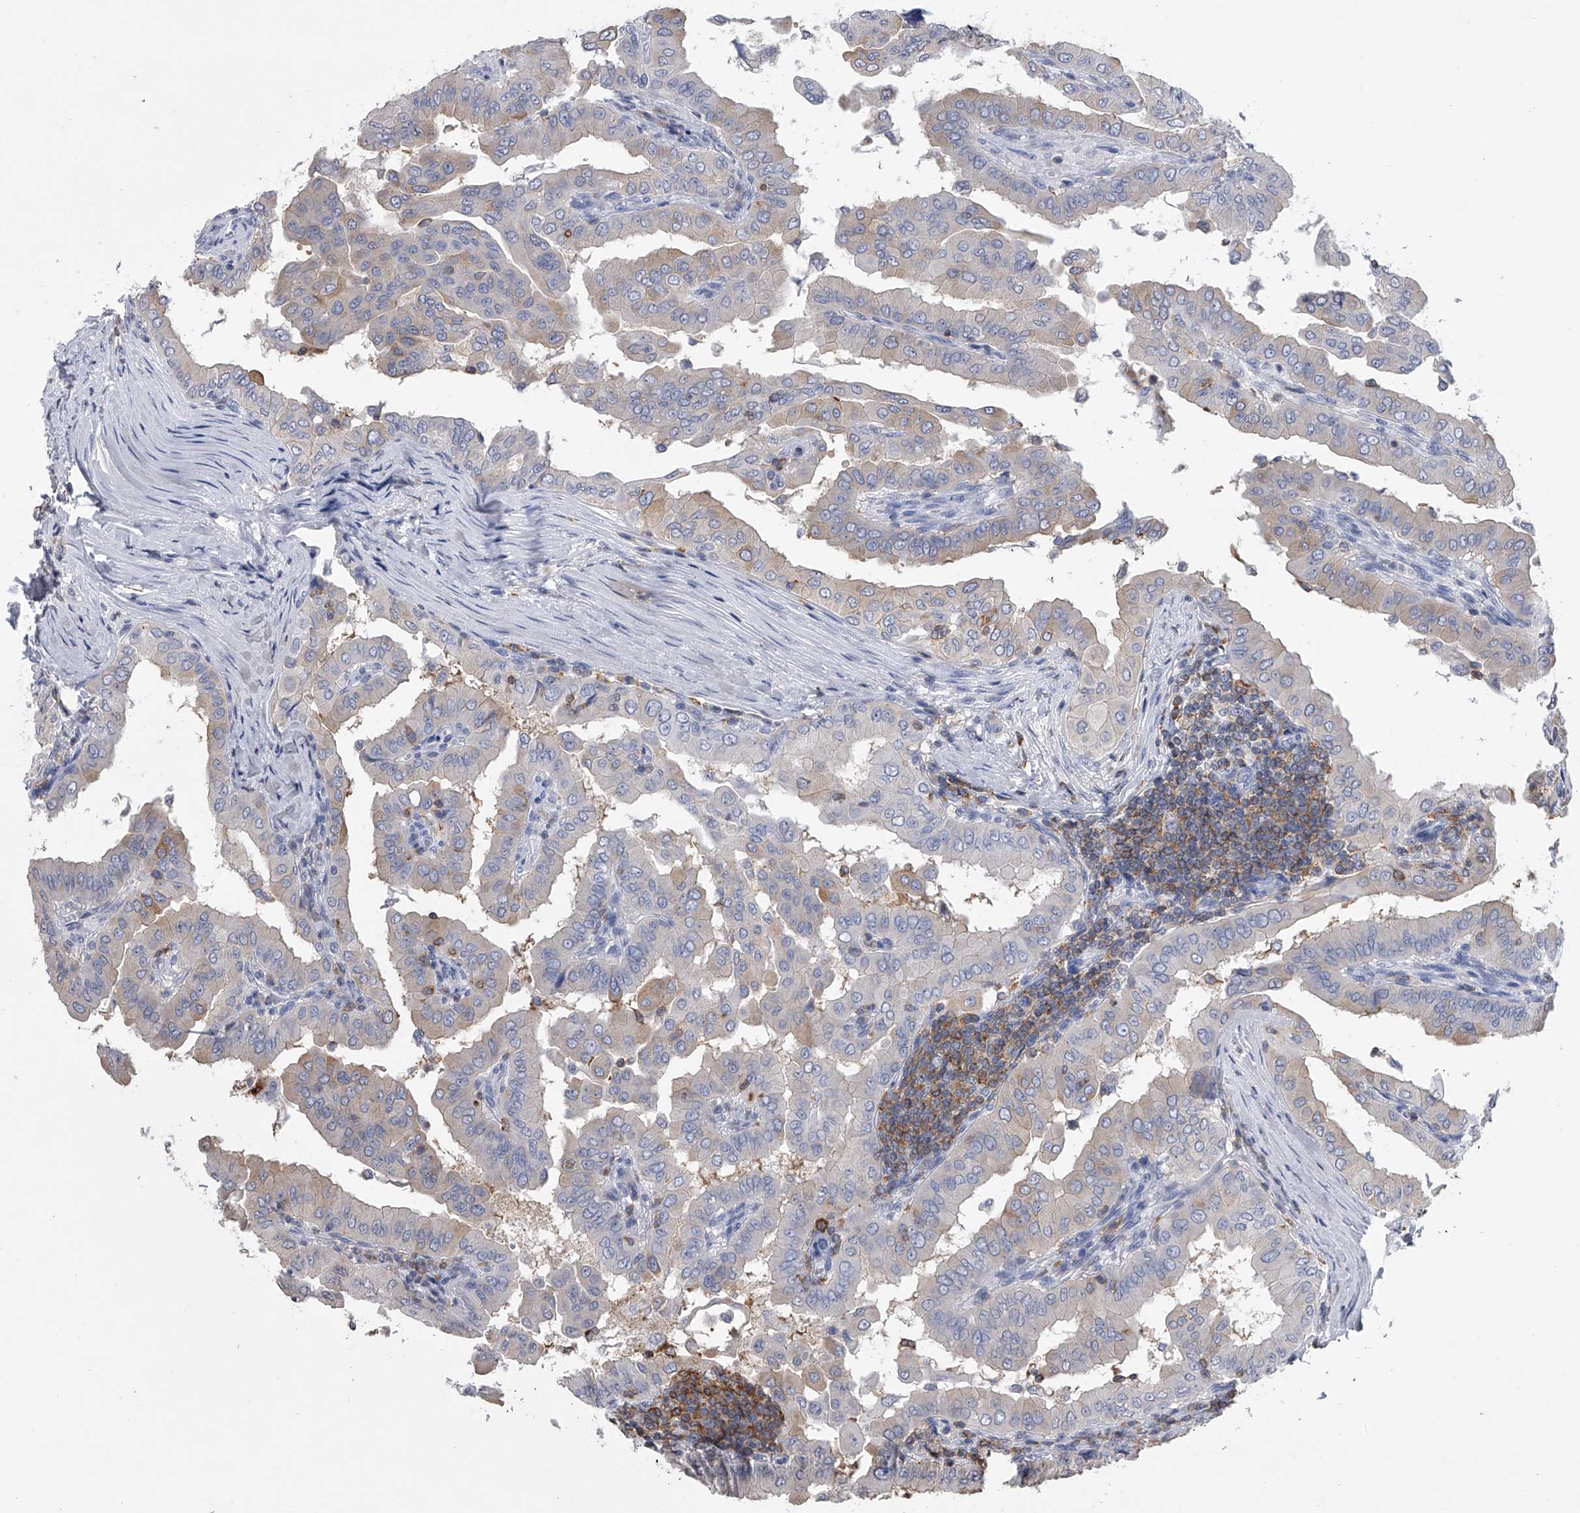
{"staining": {"intensity": "negative", "quantity": "none", "location": "none"}, "tissue": "thyroid cancer", "cell_type": "Tumor cells", "image_type": "cancer", "snomed": [{"axis": "morphology", "description": "Papillary adenocarcinoma, NOS"}, {"axis": "topography", "description": "Thyroid gland"}], "caption": "Tumor cells are negative for brown protein staining in papillary adenocarcinoma (thyroid). (DAB (3,3'-diaminobenzidine) immunohistochemistry, high magnification).", "gene": "TASP1", "patient": {"sex": "male", "age": 33}}